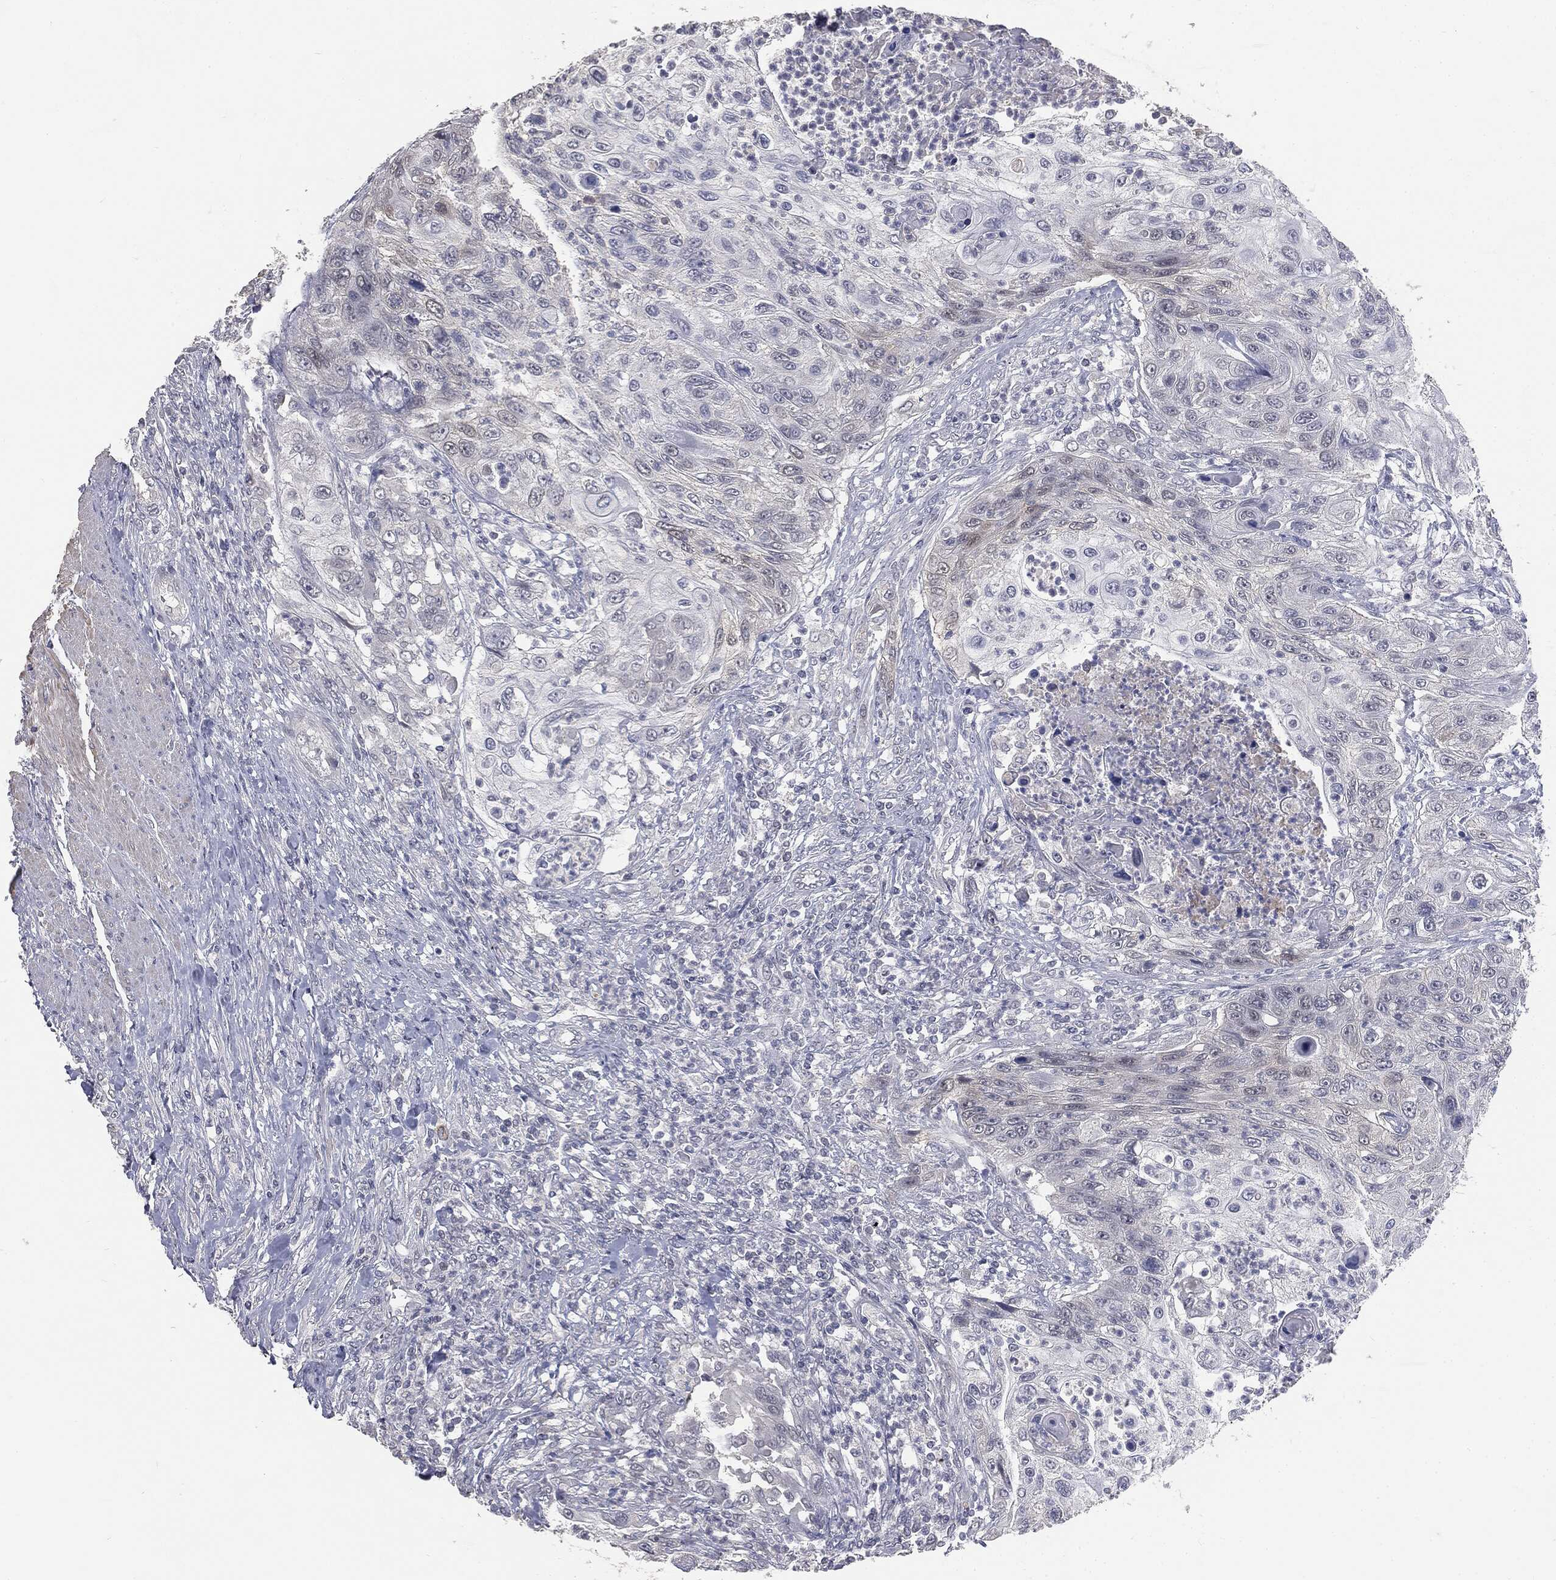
{"staining": {"intensity": "negative", "quantity": "none", "location": "none"}, "tissue": "urothelial cancer", "cell_type": "Tumor cells", "image_type": "cancer", "snomed": [{"axis": "morphology", "description": "Urothelial carcinoma, High grade"}, {"axis": "topography", "description": "Urinary bladder"}], "caption": "High power microscopy photomicrograph of an immunohistochemistry image of high-grade urothelial carcinoma, revealing no significant positivity in tumor cells.", "gene": "SLC2A2", "patient": {"sex": "female", "age": 60}}